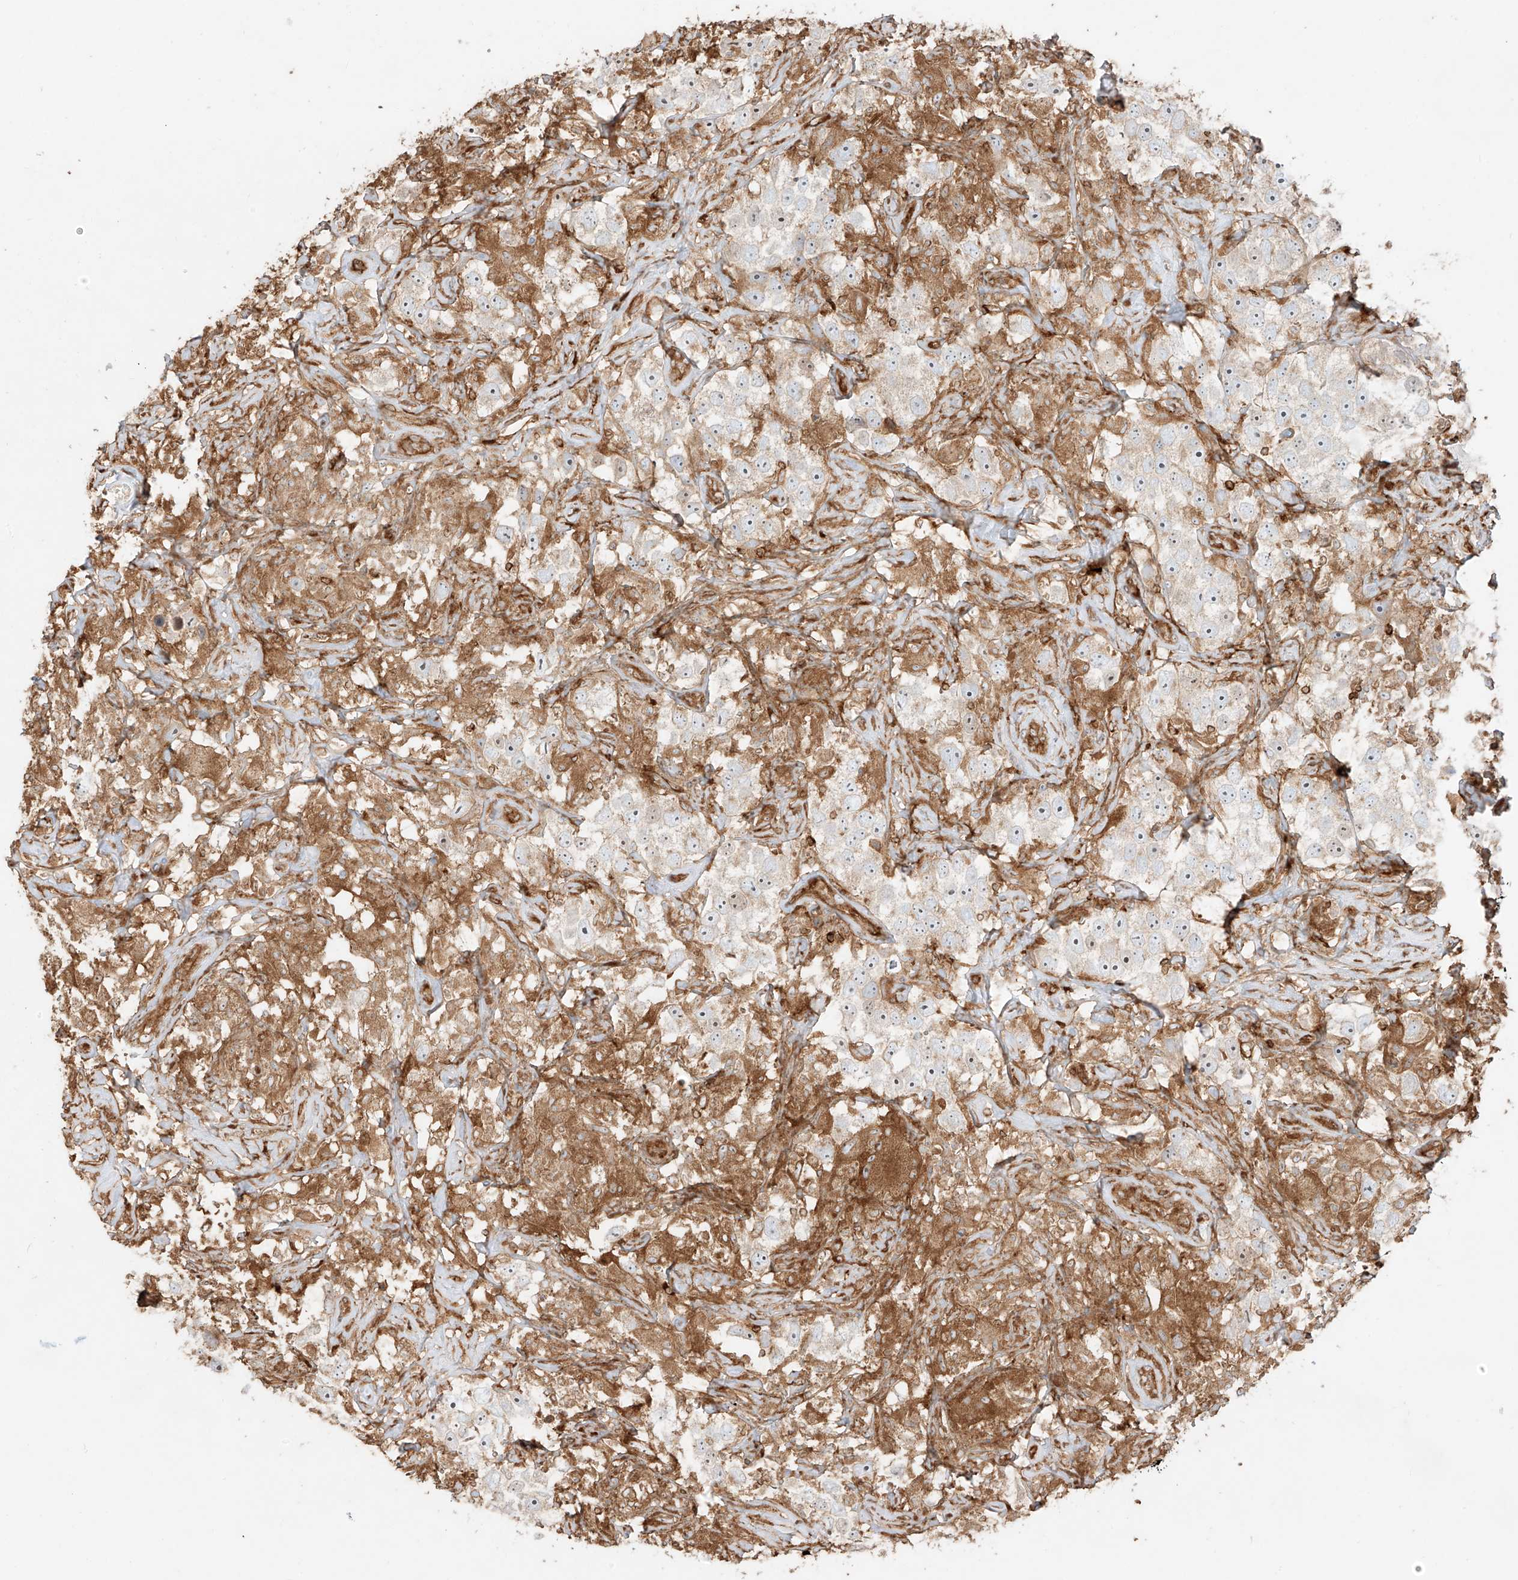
{"staining": {"intensity": "weak", "quantity": "25%-75%", "location": "cytoplasmic/membranous"}, "tissue": "testis cancer", "cell_type": "Tumor cells", "image_type": "cancer", "snomed": [{"axis": "morphology", "description": "Seminoma, NOS"}, {"axis": "topography", "description": "Testis"}], "caption": "Immunohistochemistry (IHC) histopathology image of neoplastic tissue: testis cancer (seminoma) stained using IHC displays low levels of weak protein expression localized specifically in the cytoplasmic/membranous of tumor cells, appearing as a cytoplasmic/membranous brown color.", "gene": "SNX9", "patient": {"sex": "male", "age": 49}}